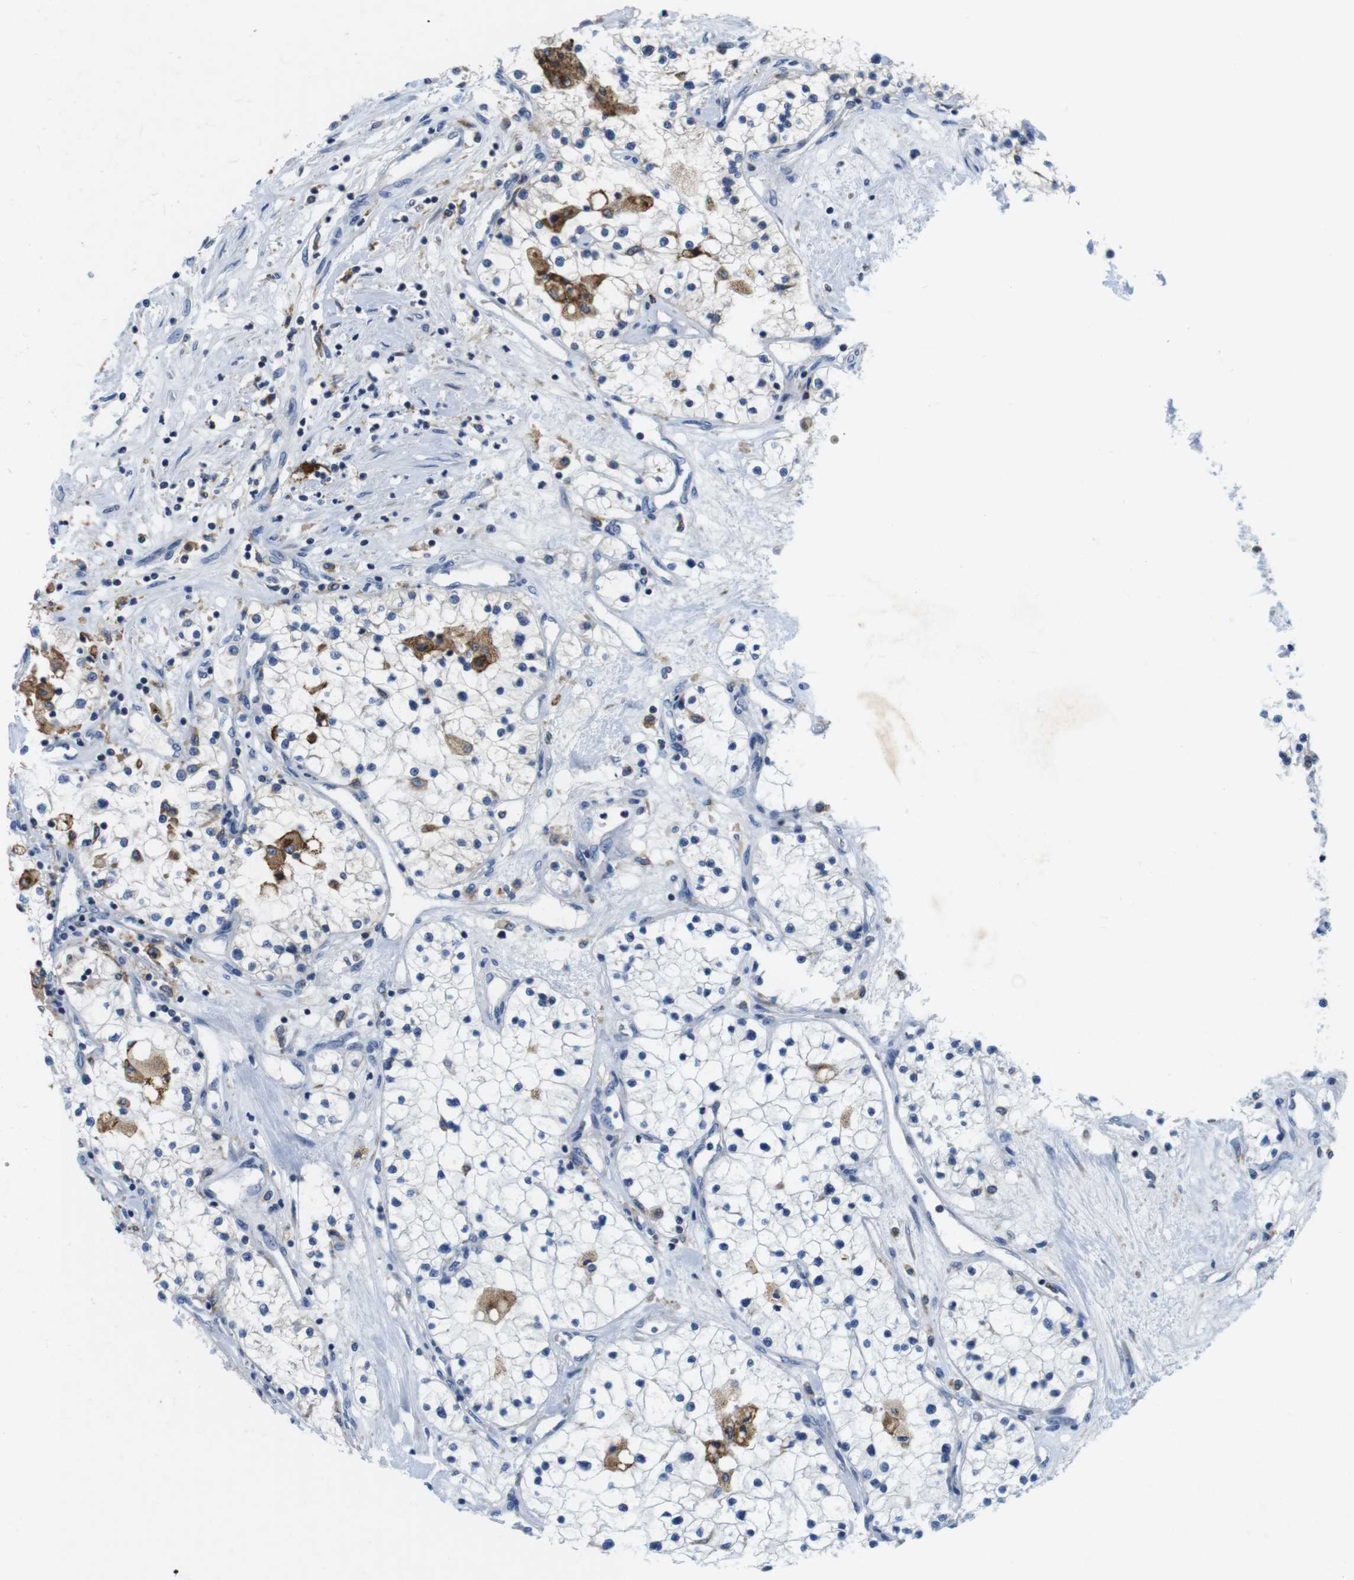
{"staining": {"intensity": "negative", "quantity": "none", "location": "none"}, "tissue": "renal cancer", "cell_type": "Tumor cells", "image_type": "cancer", "snomed": [{"axis": "morphology", "description": "Adenocarcinoma, NOS"}, {"axis": "topography", "description": "Kidney"}], "caption": "Immunohistochemical staining of human renal adenocarcinoma demonstrates no significant expression in tumor cells.", "gene": "CNGA2", "patient": {"sex": "male", "age": 68}}